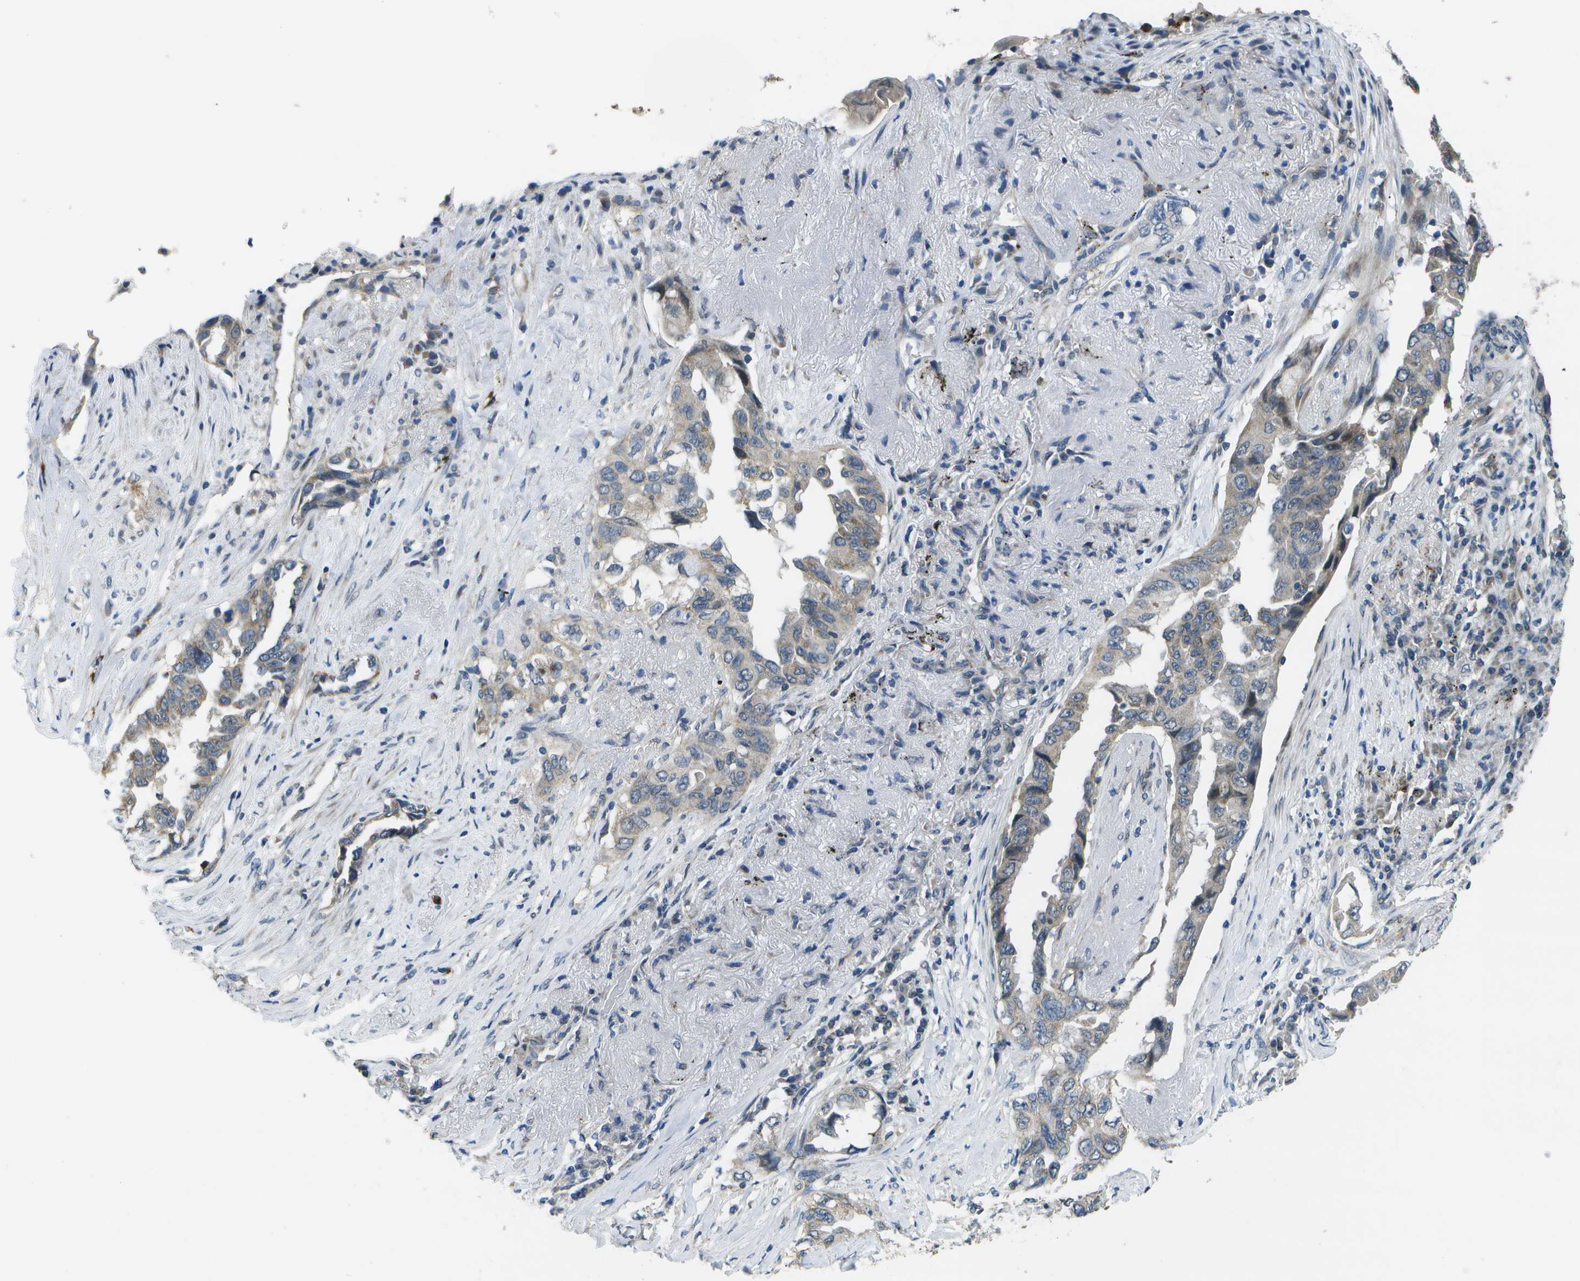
{"staining": {"intensity": "weak", "quantity": "<25%", "location": "cytoplasmic/membranous"}, "tissue": "lung cancer", "cell_type": "Tumor cells", "image_type": "cancer", "snomed": [{"axis": "morphology", "description": "Adenocarcinoma, NOS"}, {"axis": "topography", "description": "Lung"}], "caption": "Lung adenocarcinoma stained for a protein using immunohistochemistry exhibits no expression tumor cells.", "gene": "GALNT15", "patient": {"sex": "female", "age": 51}}